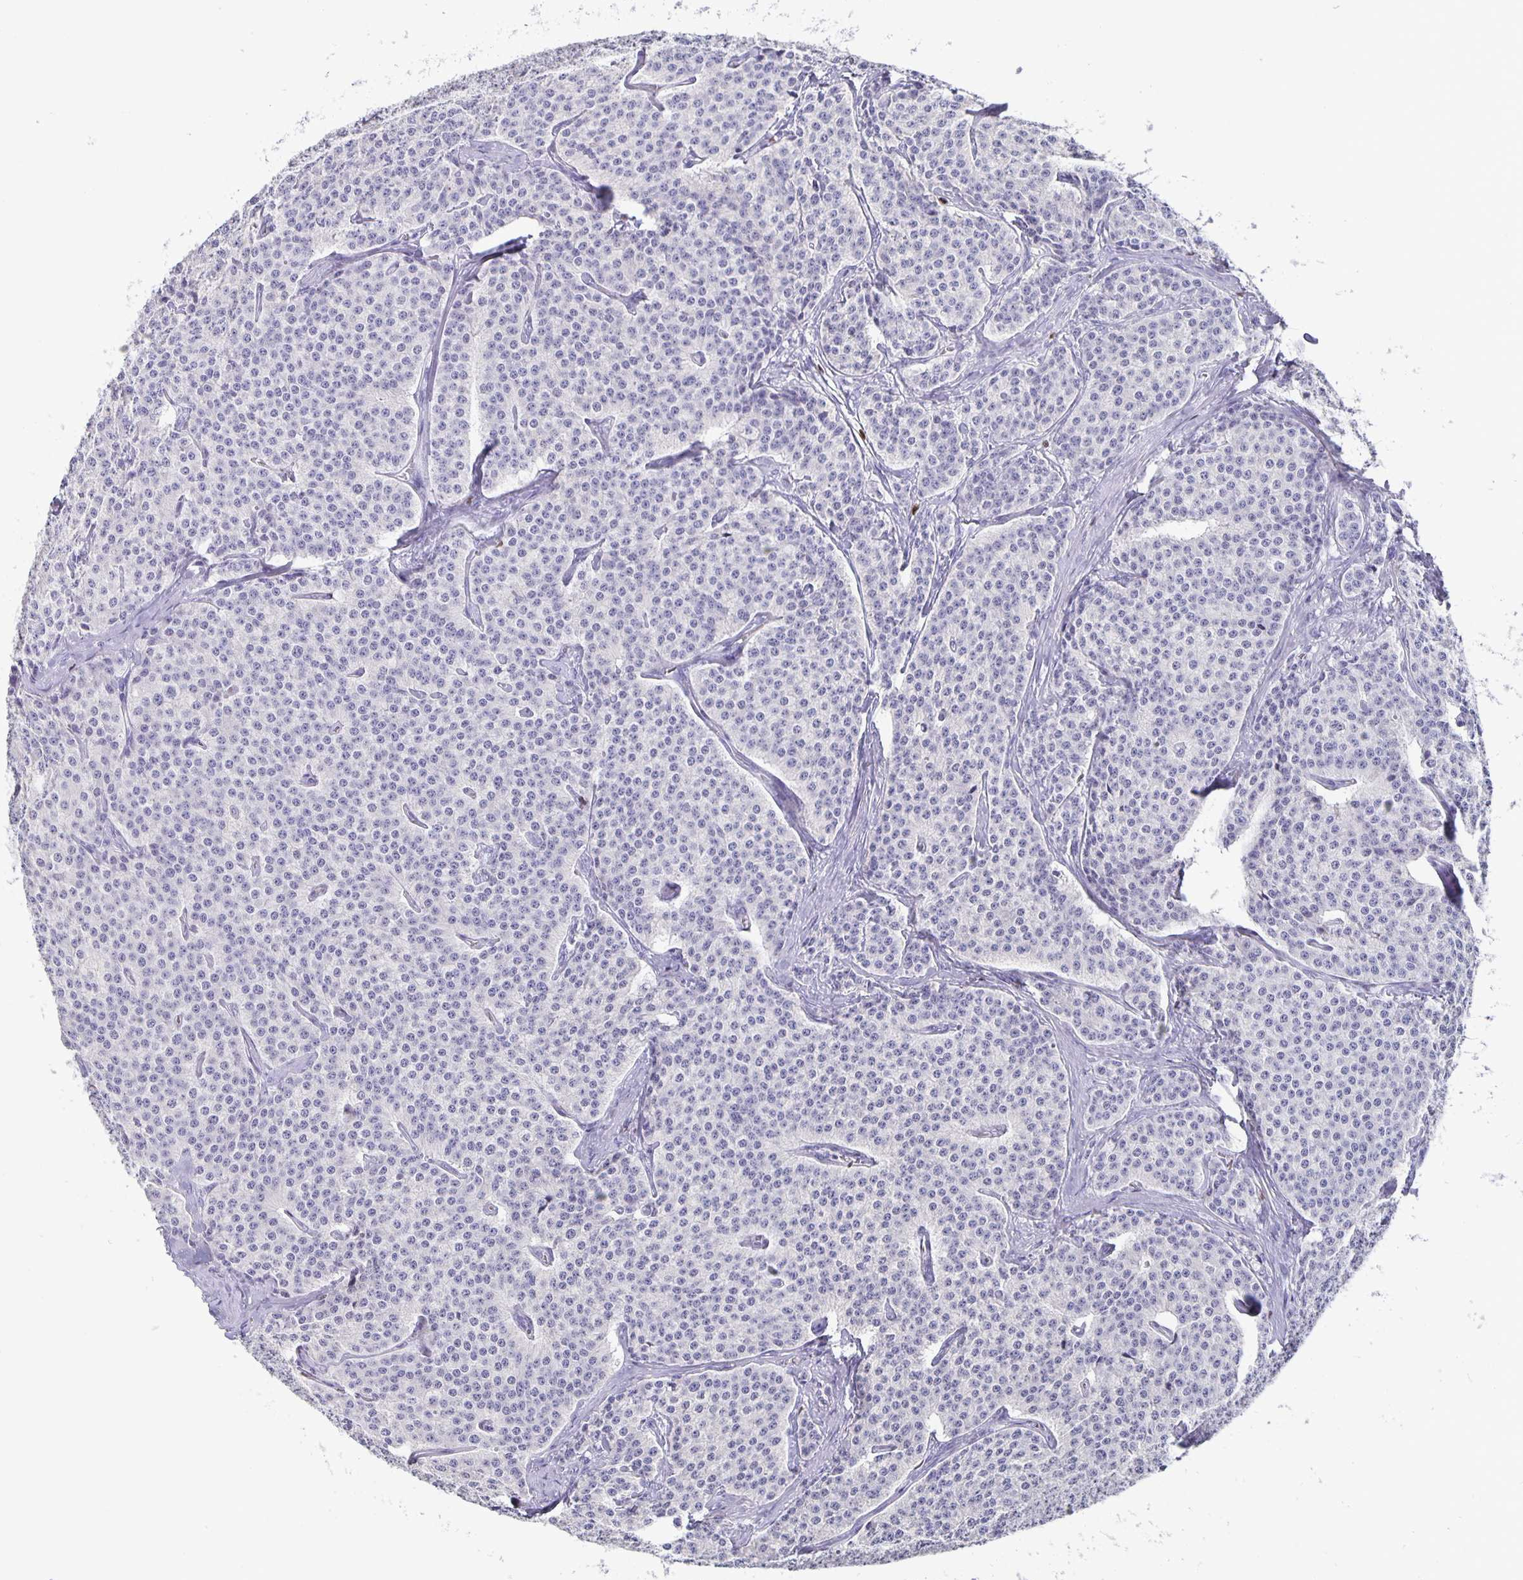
{"staining": {"intensity": "negative", "quantity": "none", "location": "none"}, "tissue": "carcinoid", "cell_type": "Tumor cells", "image_type": "cancer", "snomed": [{"axis": "morphology", "description": "Carcinoid, malignant, NOS"}, {"axis": "topography", "description": "Small intestine"}], "caption": "DAB (3,3'-diaminobenzidine) immunohistochemical staining of human carcinoid exhibits no significant expression in tumor cells.", "gene": "SATB2", "patient": {"sex": "female", "age": 64}}